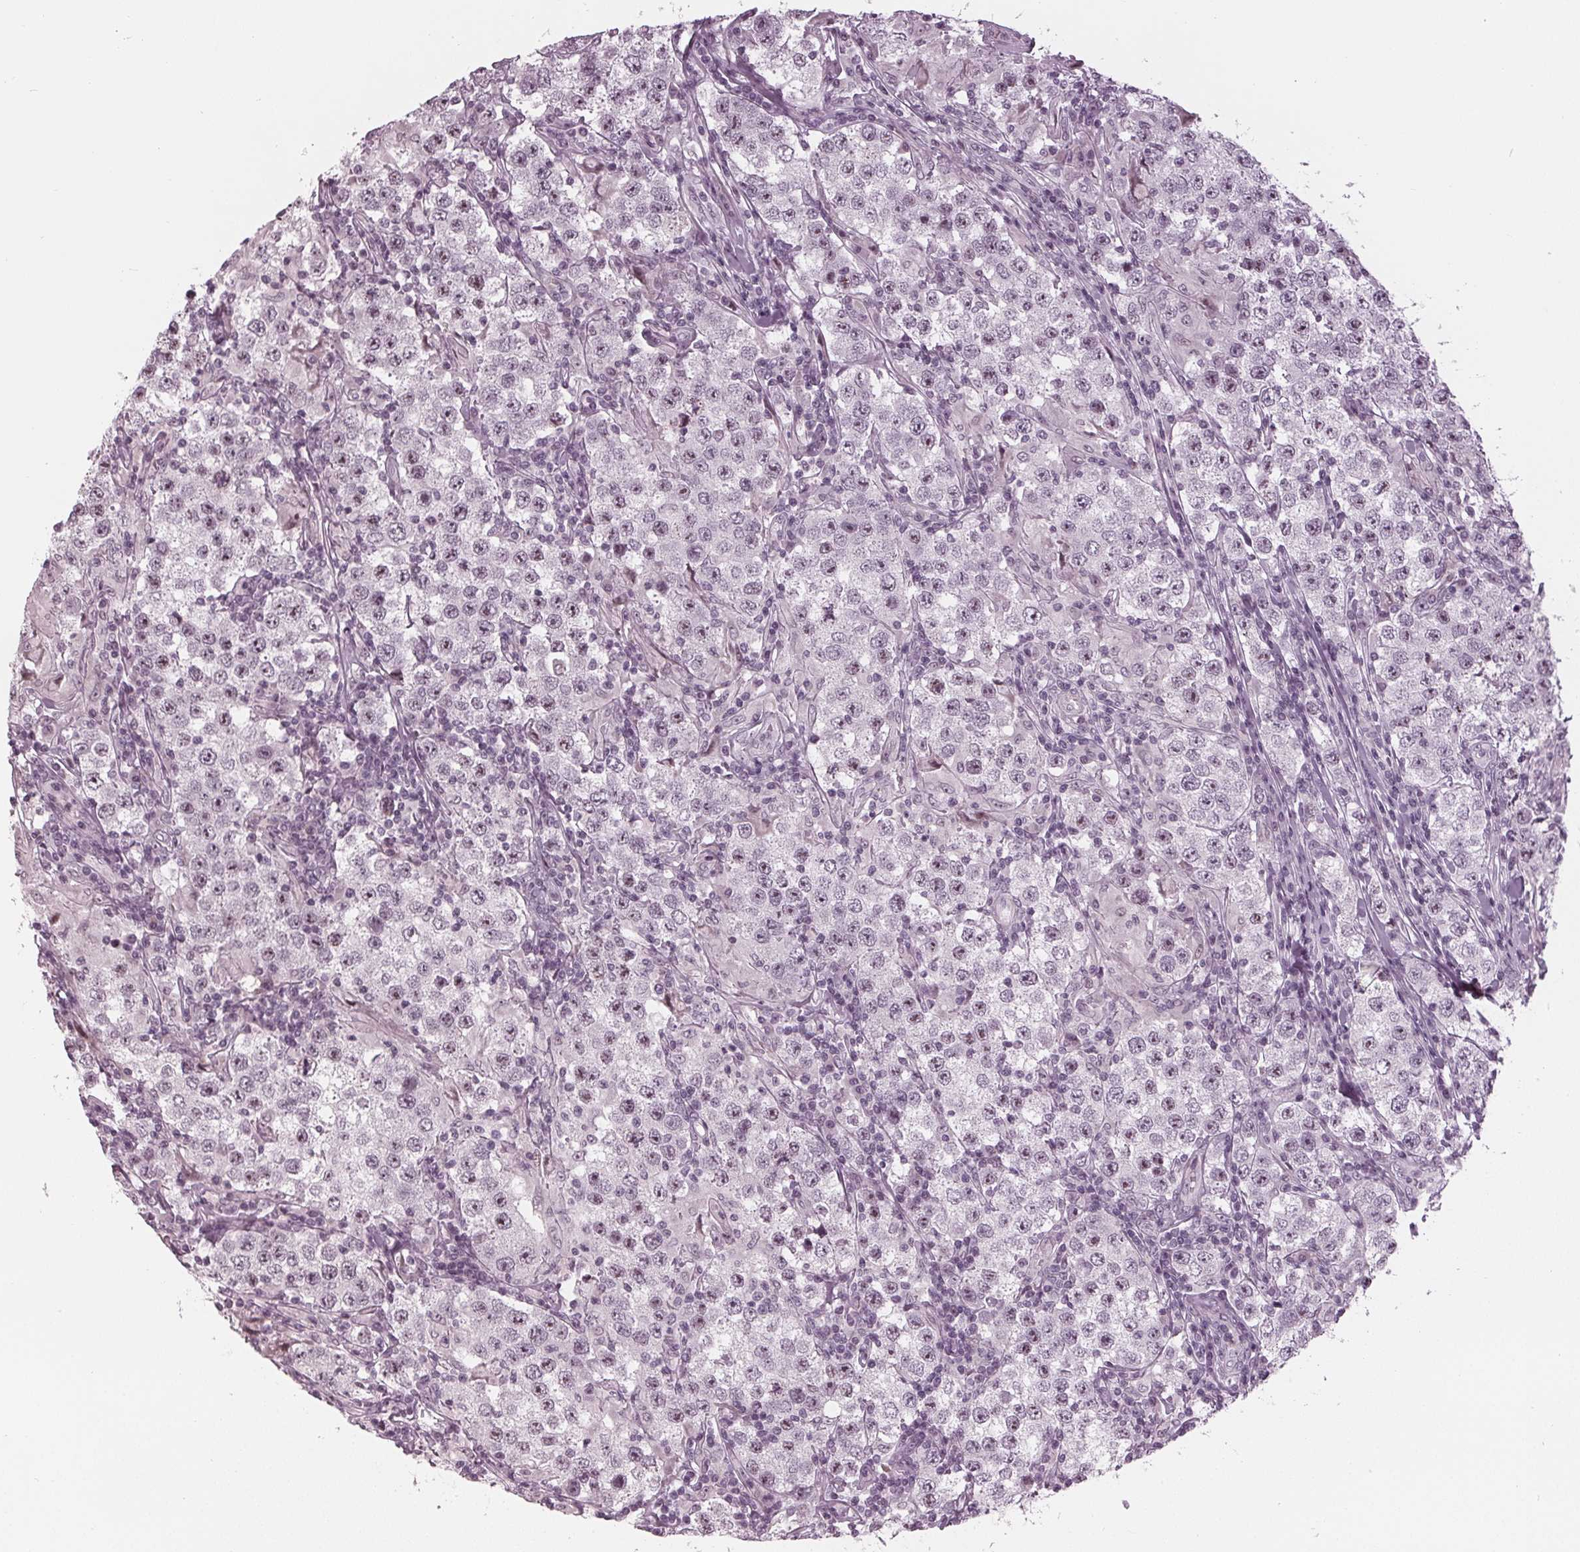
{"staining": {"intensity": "negative", "quantity": "none", "location": "none"}, "tissue": "testis cancer", "cell_type": "Tumor cells", "image_type": "cancer", "snomed": [{"axis": "morphology", "description": "Seminoma, NOS"}, {"axis": "morphology", "description": "Carcinoma, Embryonal, NOS"}, {"axis": "topography", "description": "Testis"}], "caption": "Tumor cells show no significant staining in testis seminoma.", "gene": "ADPRHL1", "patient": {"sex": "male", "age": 41}}